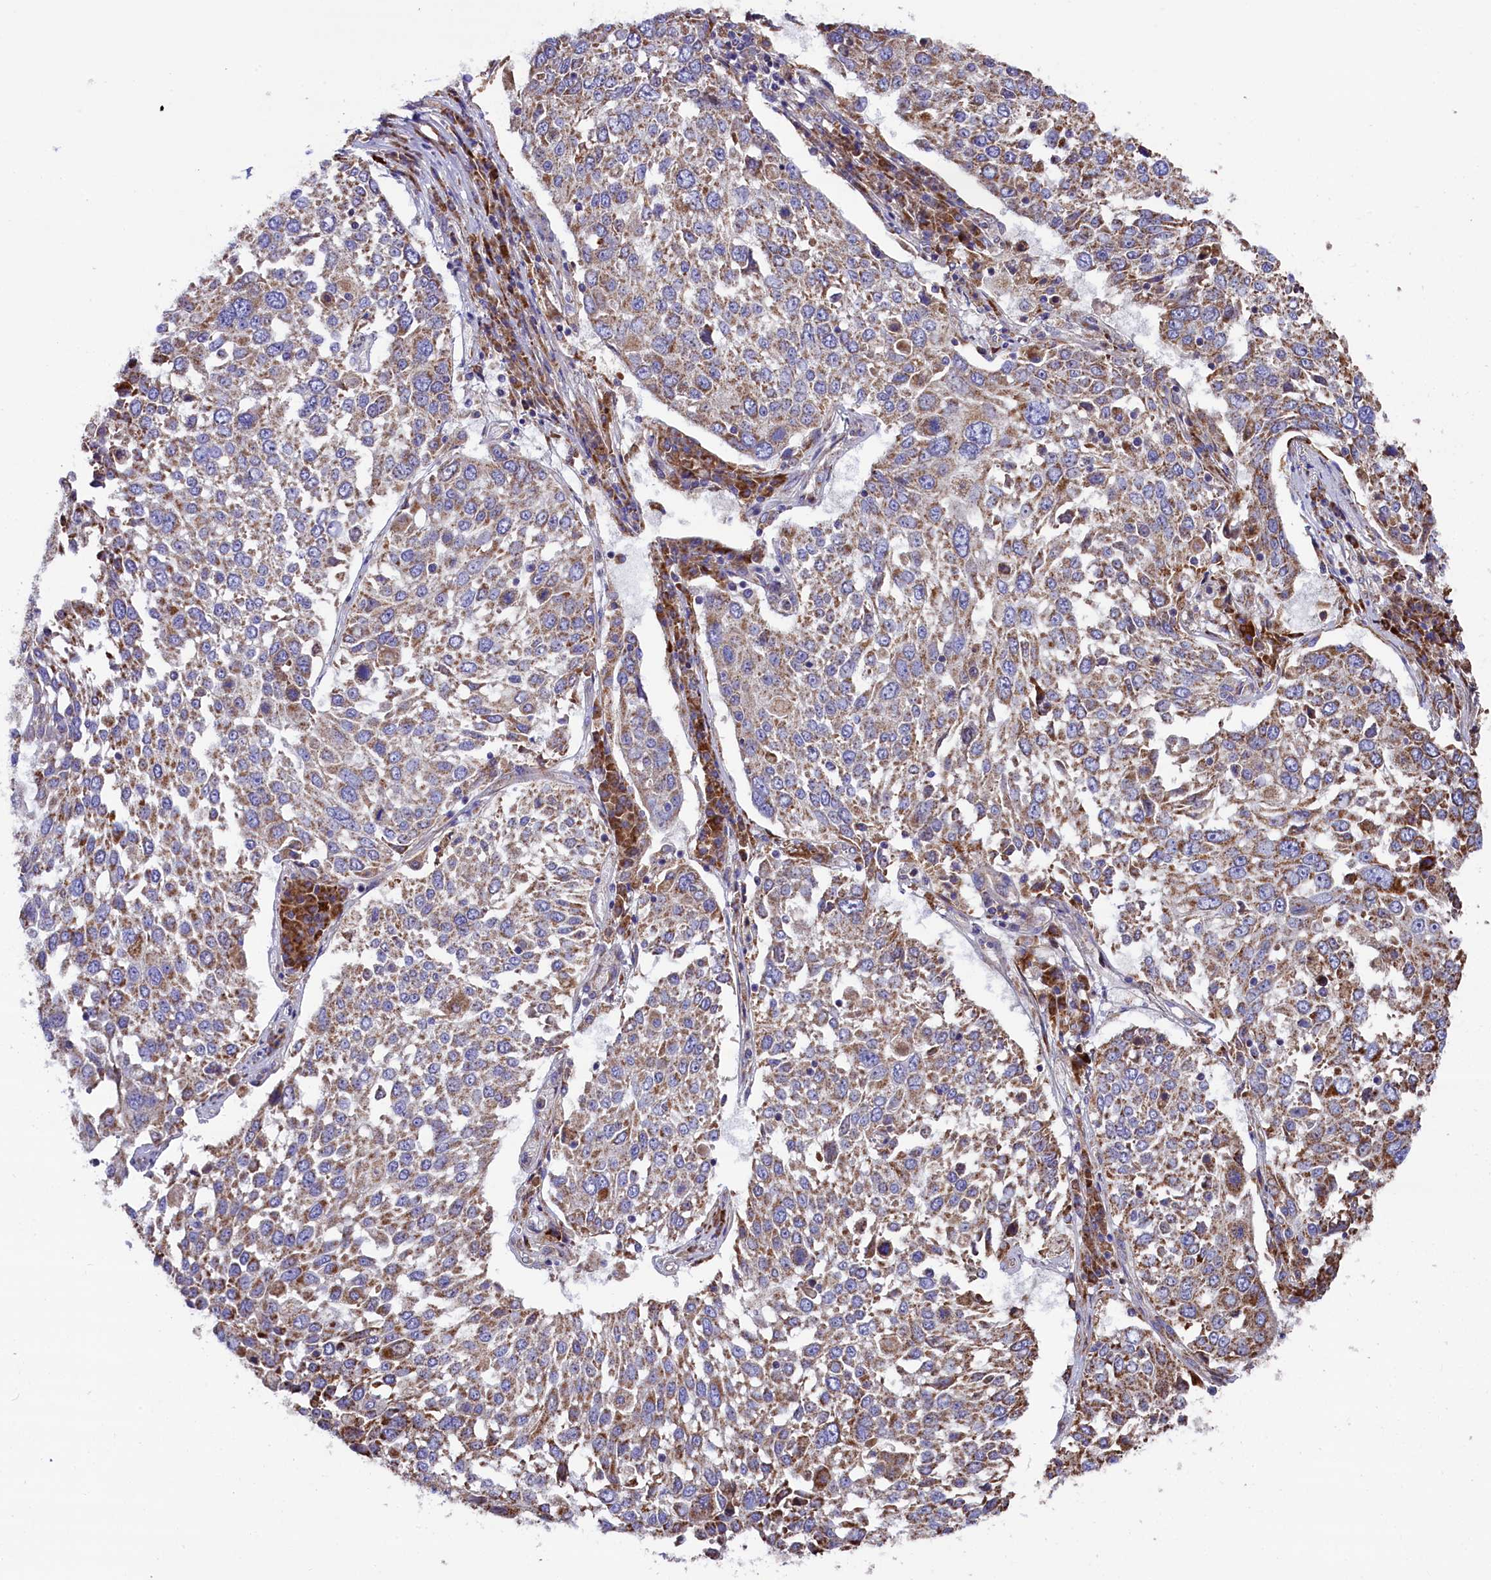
{"staining": {"intensity": "moderate", "quantity": ">75%", "location": "cytoplasmic/membranous"}, "tissue": "lung cancer", "cell_type": "Tumor cells", "image_type": "cancer", "snomed": [{"axis": "morphology", "description": "Squamous cell carcinoma, NOS"}, {"axis": "topography", "description": "Lung"}], "caption": "DAB immunohistochemical staining of human squamous cell carcinoma (lung) displays moderate cytoplasmic/membranous protein expression in about >75% of tumor cells.", "gene": "ZSWIM1", "patient": {"sex": "male", "age": 65}}